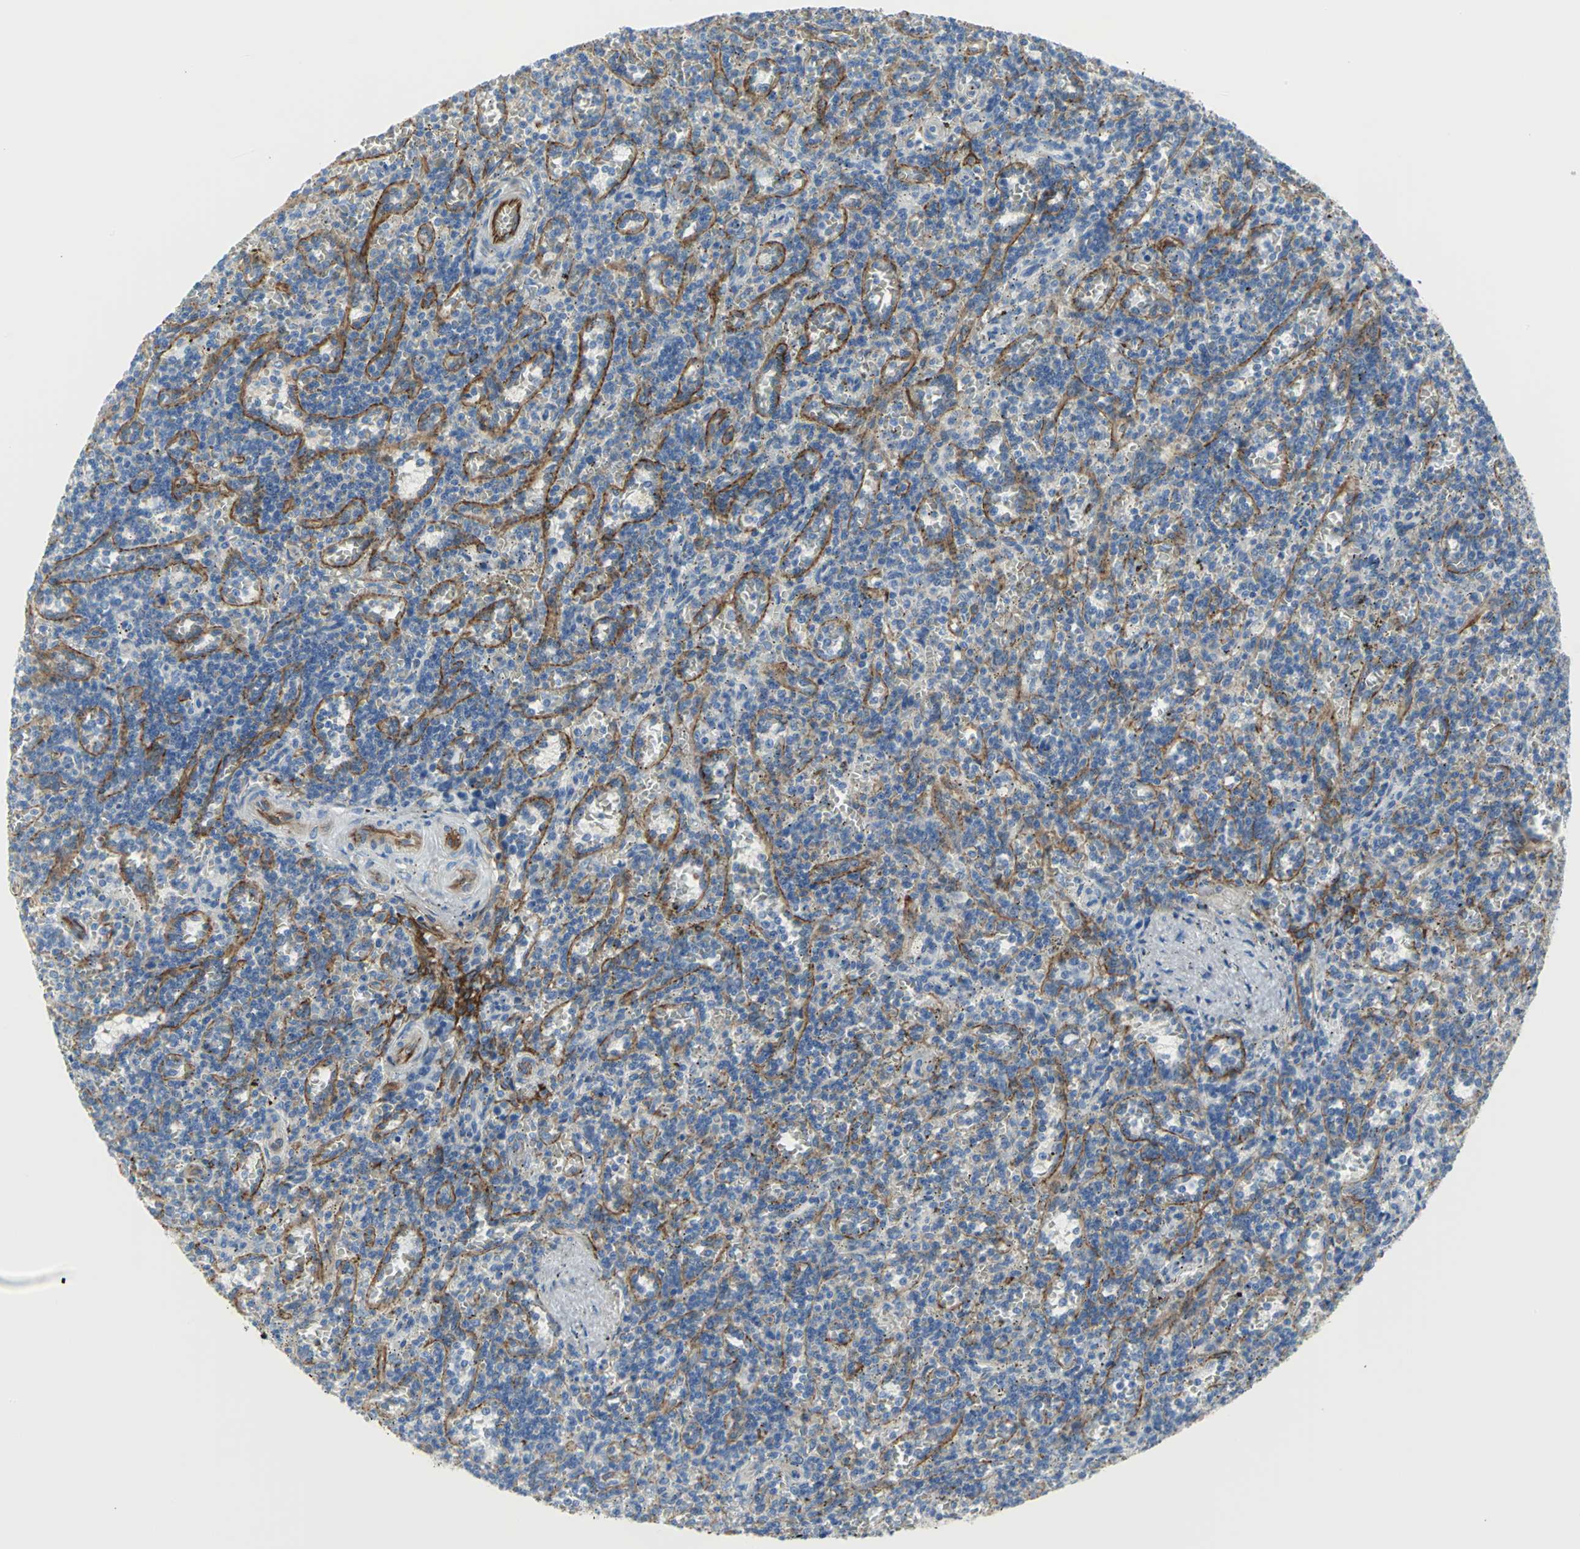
{"staining": {"intensity": "negative", "quantity": "none", "location": "none"}, "tissue": "lymphoma", "cell_type": "Tumor cells", "image_type": "cancer", "snomed": [{"axis": "morphology", "description": "Malignant lymphoma, non-Hodgkin's type, Low grade"}, {"axis": "topography", "description": "Spleen"}], "caption": "Immunohistochemistry photomicrograph of human low-grade malignant lymphoma, non-Hodgkin's type stained for a protein (brown), which displays no expression in tumor cells.", "gene": "FLNB", "patient": {"sex": "male", "age": 73}}